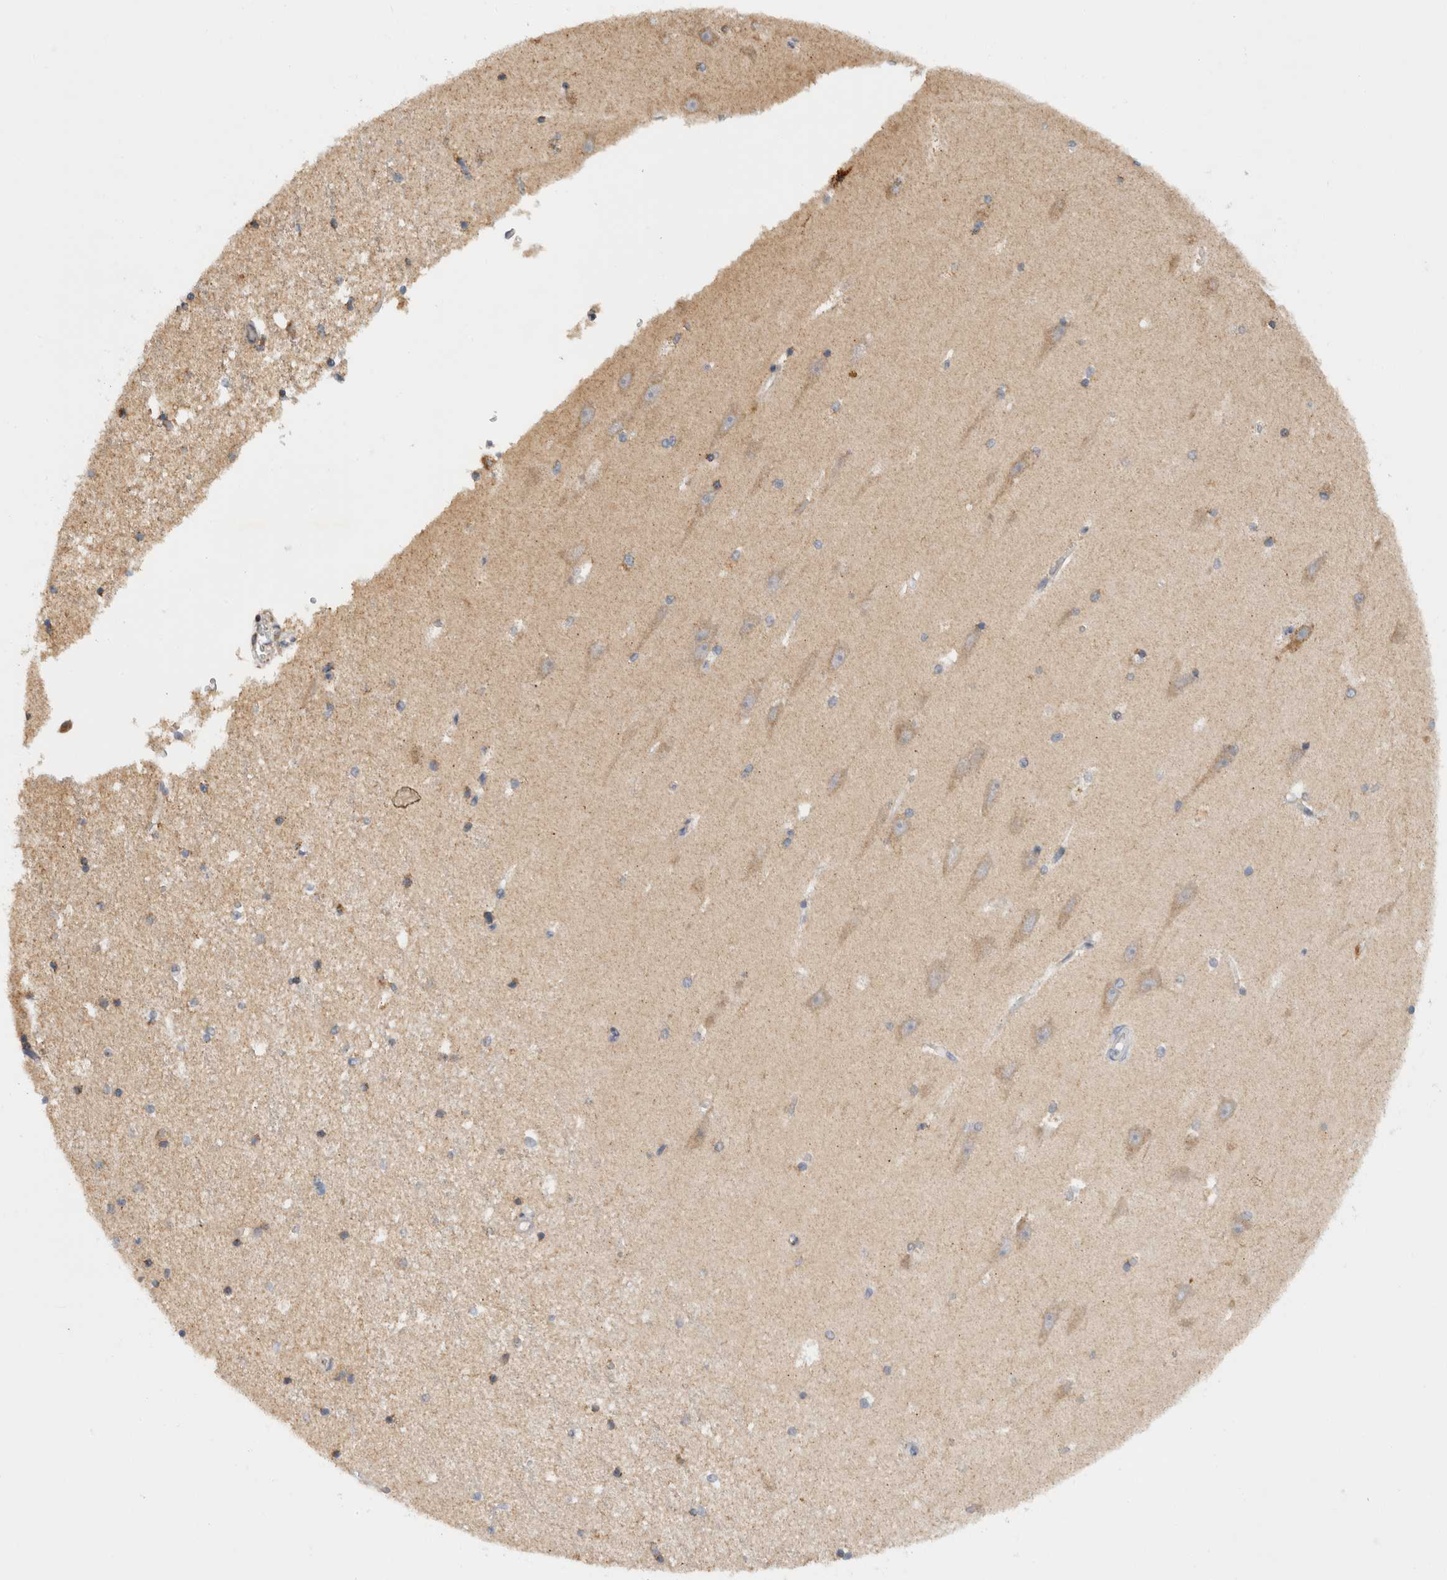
{"staining": {"intensity": "weak", "quantity": "<25%", "location": "cytoplasmic/membranous"}, "tissue": "hippocampus", "cell_type": "Glial cells", "image_type": "normal", "snomed": [{"axis": "morphology", "description": "Normal tissue, NOS"}, {"axis": "topography", "description": "Hippocampus"}], "caption": "A micrograph of hippocampus stained for a protein demonstrates no brown staining in glial cells. Brightfield microscopy of IHC stained with DAB (3,3'-diaminobenzidine) (brown) and hematoxylin (blue), captured at high magnification.", "gene": "AMPD1", "patient": {"sex": "male", "age": 45}}